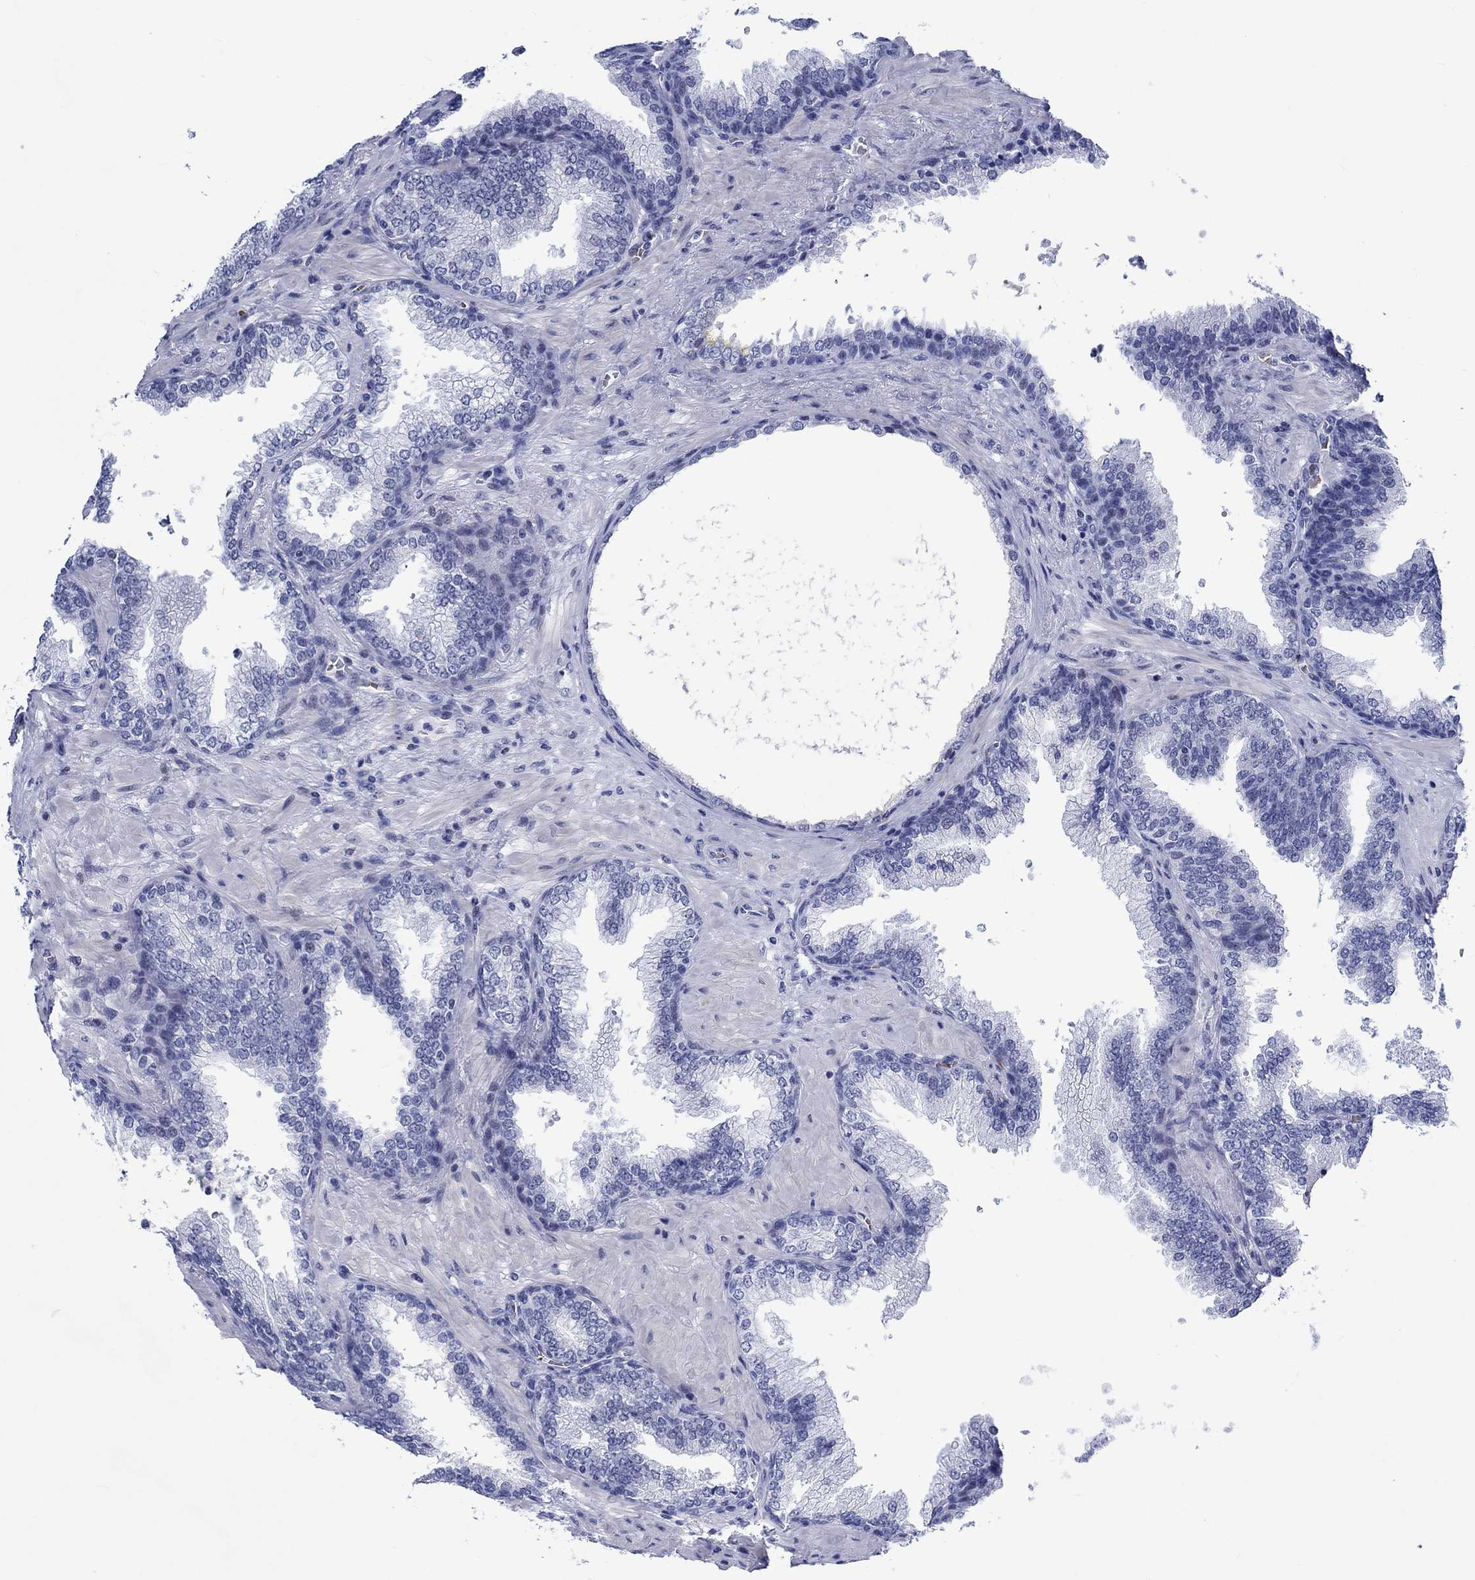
{"staining": {"intensity": "negative", "quantity": "none", "location": "none"}, "tissue": "prostate cancer", "cell_type": "Tumor cells", "image_type": "cancer", "snomed": [{"axis": "morphology", "description": "Adenocarcinoma, Low grade"}, {"axis": "topography", "description": "Prostate"}], "caption": "A high-resolution image shows IHC staining of prostate cancer, which exhibits no significant staining in tumor cells.", "gene": "ZNF446", "patient": {"sex": "male", "age": 68}}